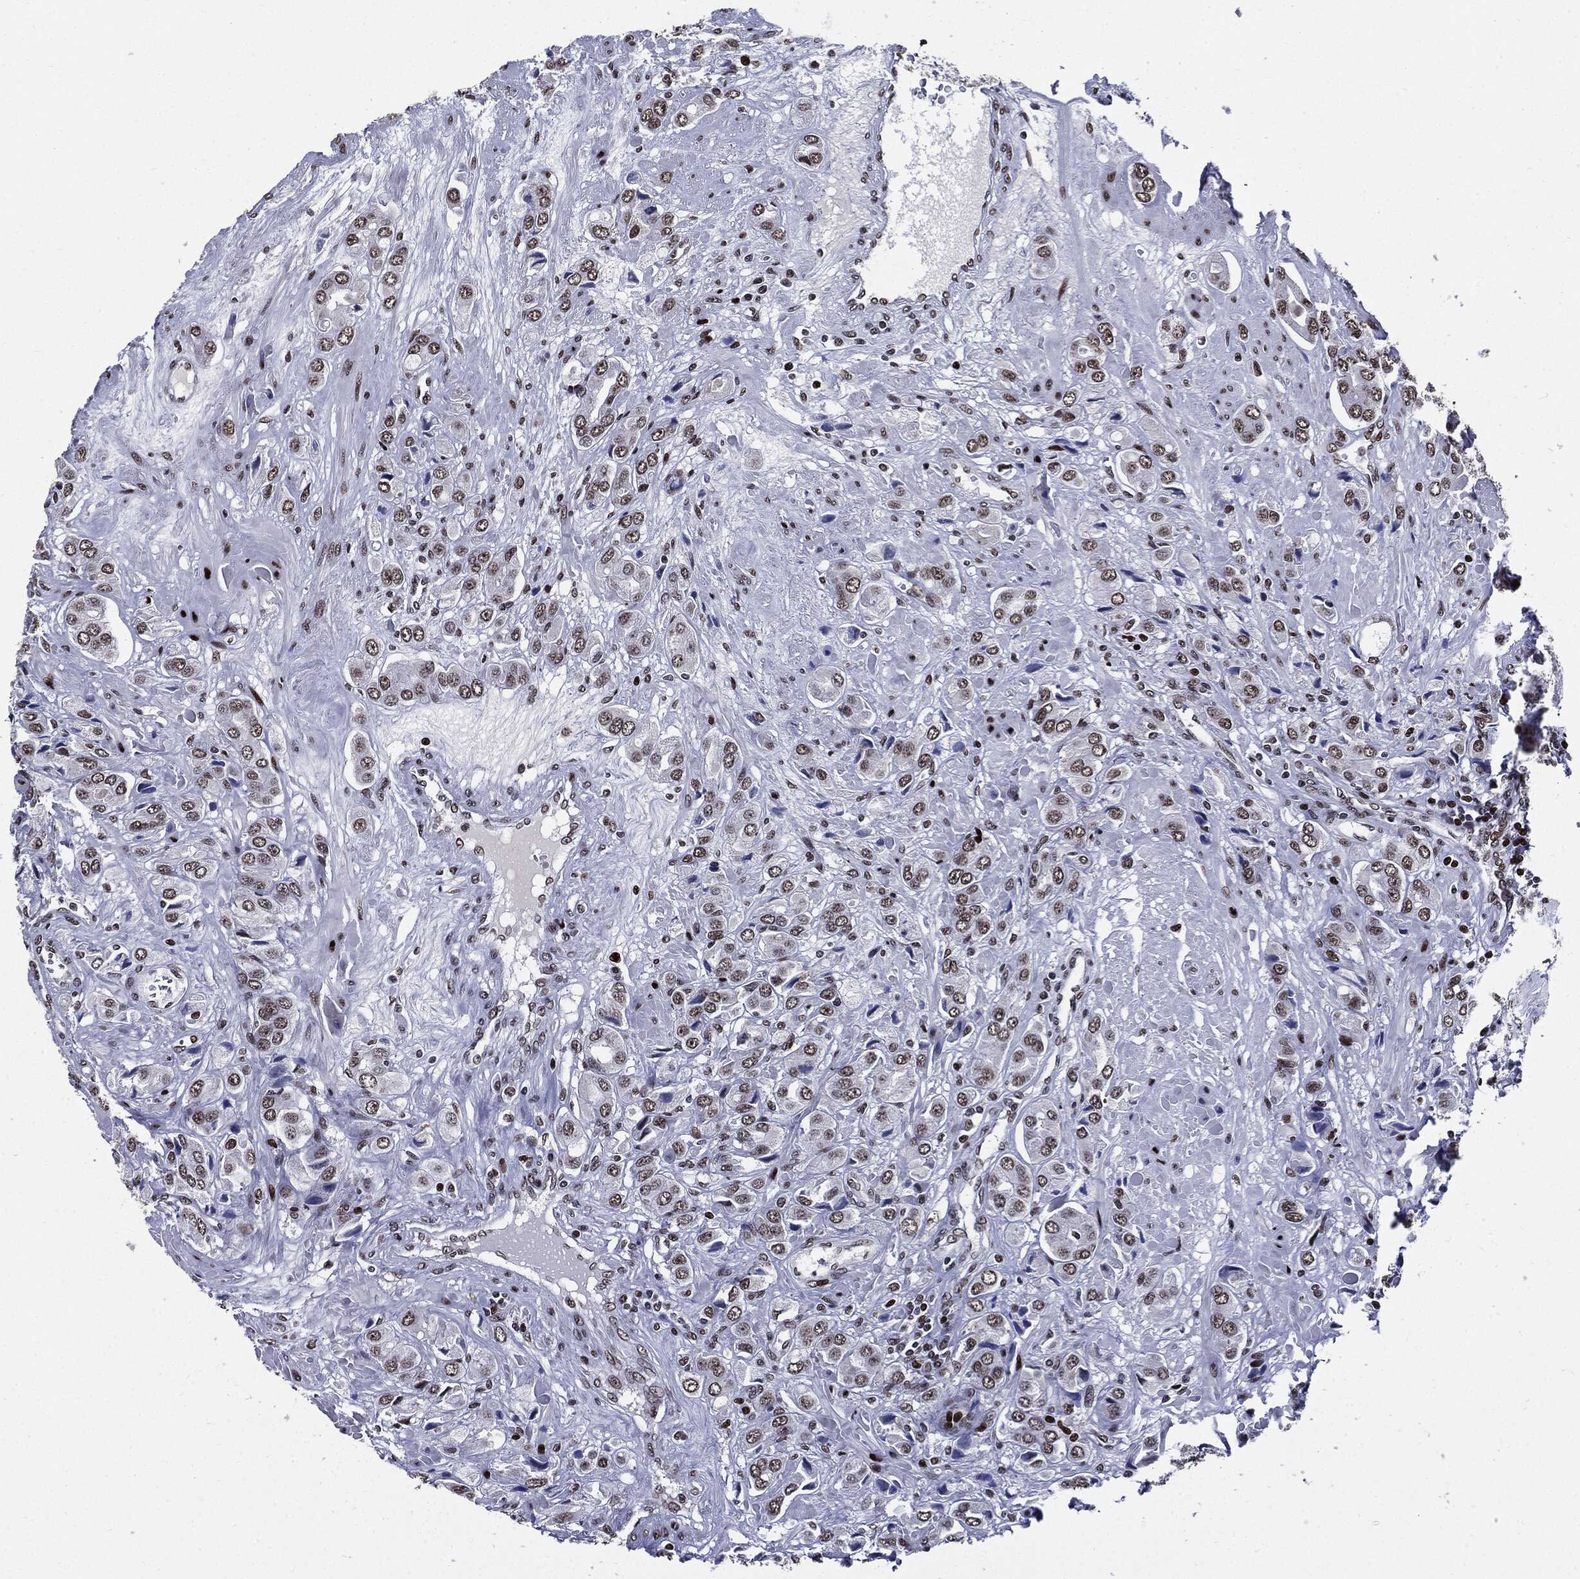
{"staining": {"intensity": "moderate", "quantity": "25%-75%", "location": "nuclear"}, "tissue": "prostate cancer", "cell_type": "Tumor cells", "image_type": "cancer", "snomed": [{"axis": "morphology", "description": "Adenocarcinoma, NOS"}, {"axis": "topography", "description": "Prostate and seminal vesicle, NOS"}, {"axis": "topography", "description": "Prostate"}], "caption": "The photomicrograph exhibits staining of prostate adenocarcinoma, revealing moderate nuclear protein positivity (brown color) within tumor cells. Ihc stains the protein in brown and the nuclei are stained blue.", "gene": "ZFP91", "patient": {"sex": "male", "age": 69}}